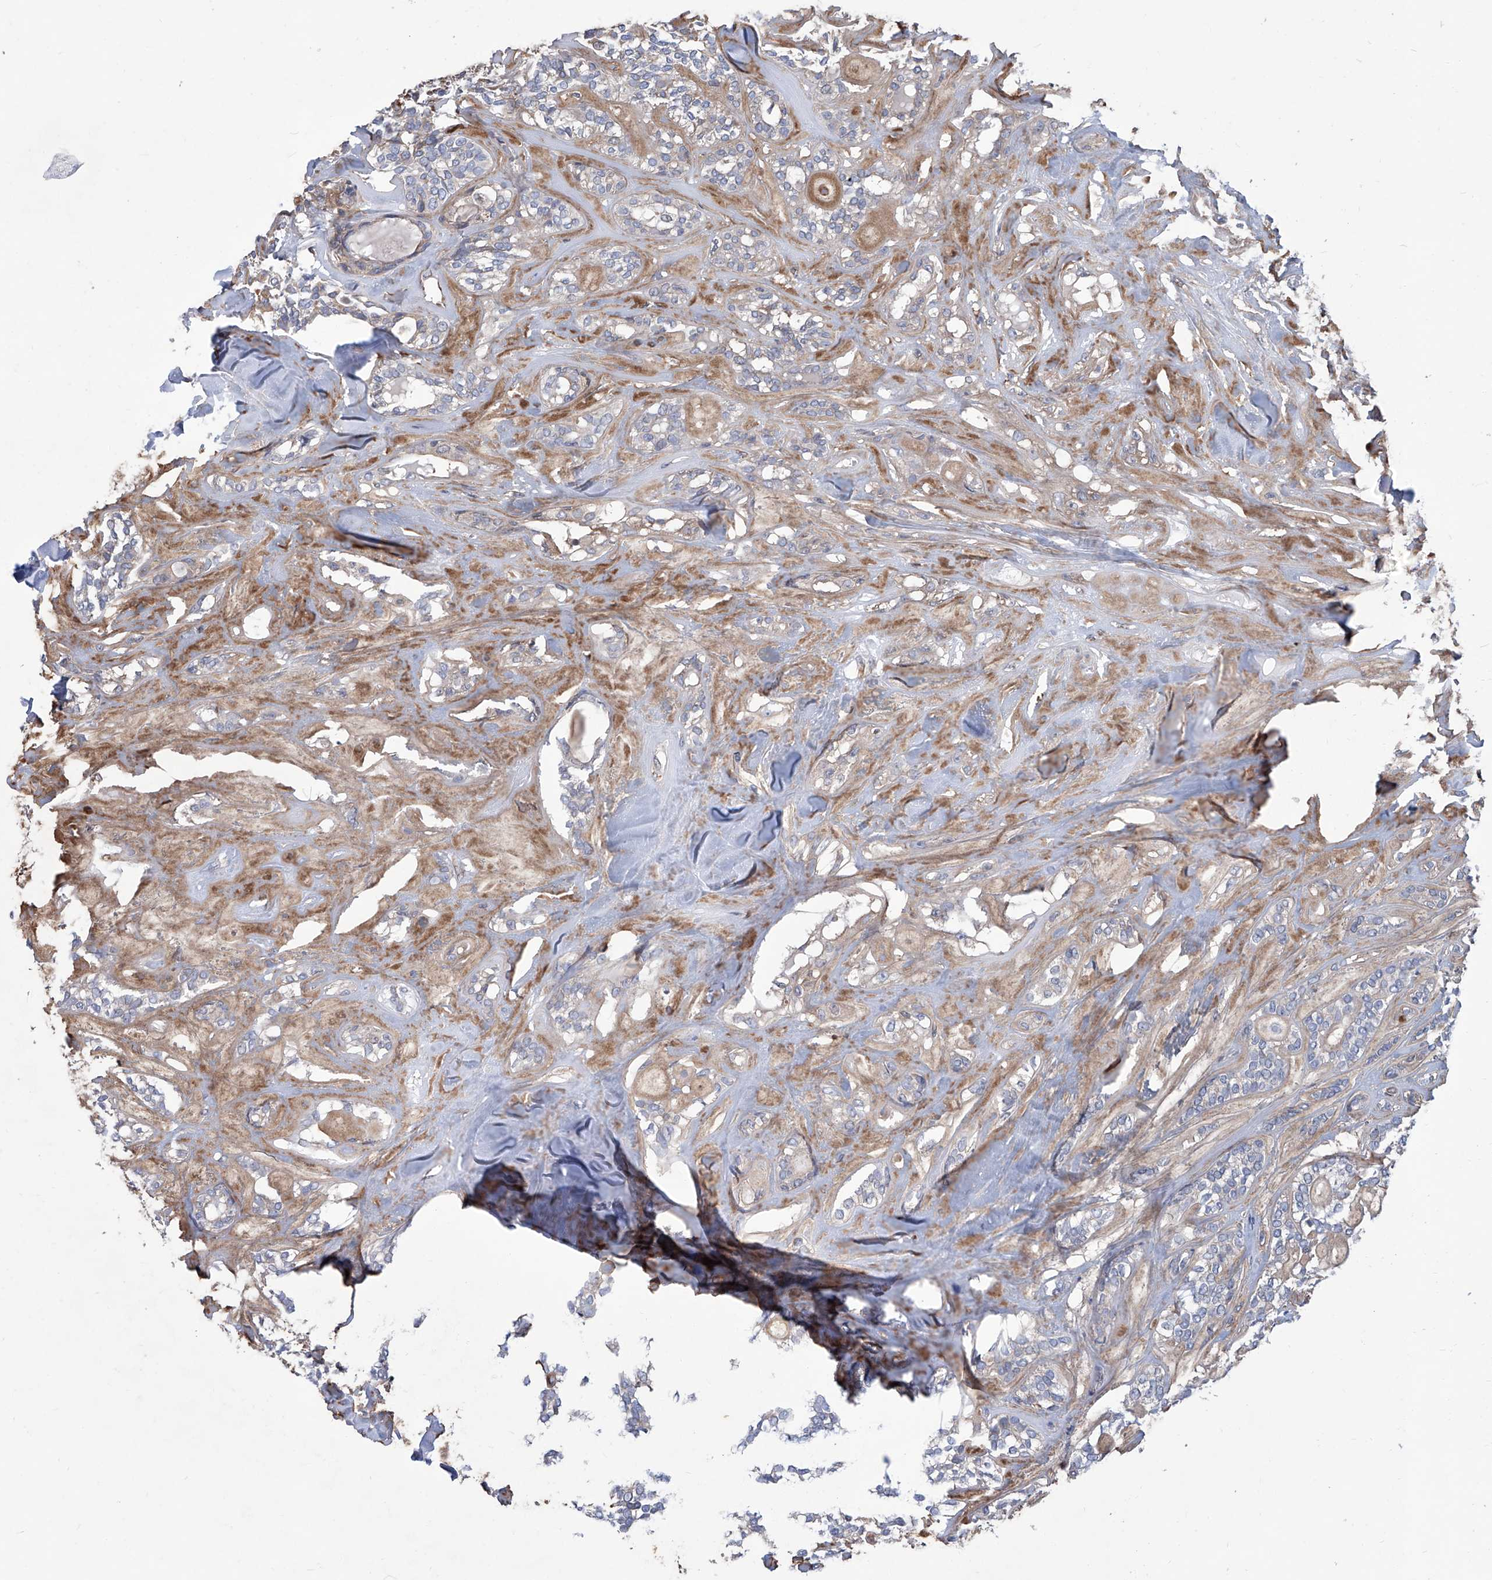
{"staining": {"intensity": "negative", "quantity": "none", "location": "none"}, "tissue": "head and neck cancer", "cell_type": "Tumor cells", "image_type": "cancer", "snomed": [{"axis": "morphology", "description": "Adenocarcinoma, NOS"}, {"axis": "topography", "description": "Head-Neck"}], "caption": "IHC micrograph of head and neck cancer stained for a protein (brown), which exhibits no expression in tumor cells. (DAB IHC with hematoxylin counter stain).", "gene": "SMS", "patient": {"sex": "male", "age": 66}}